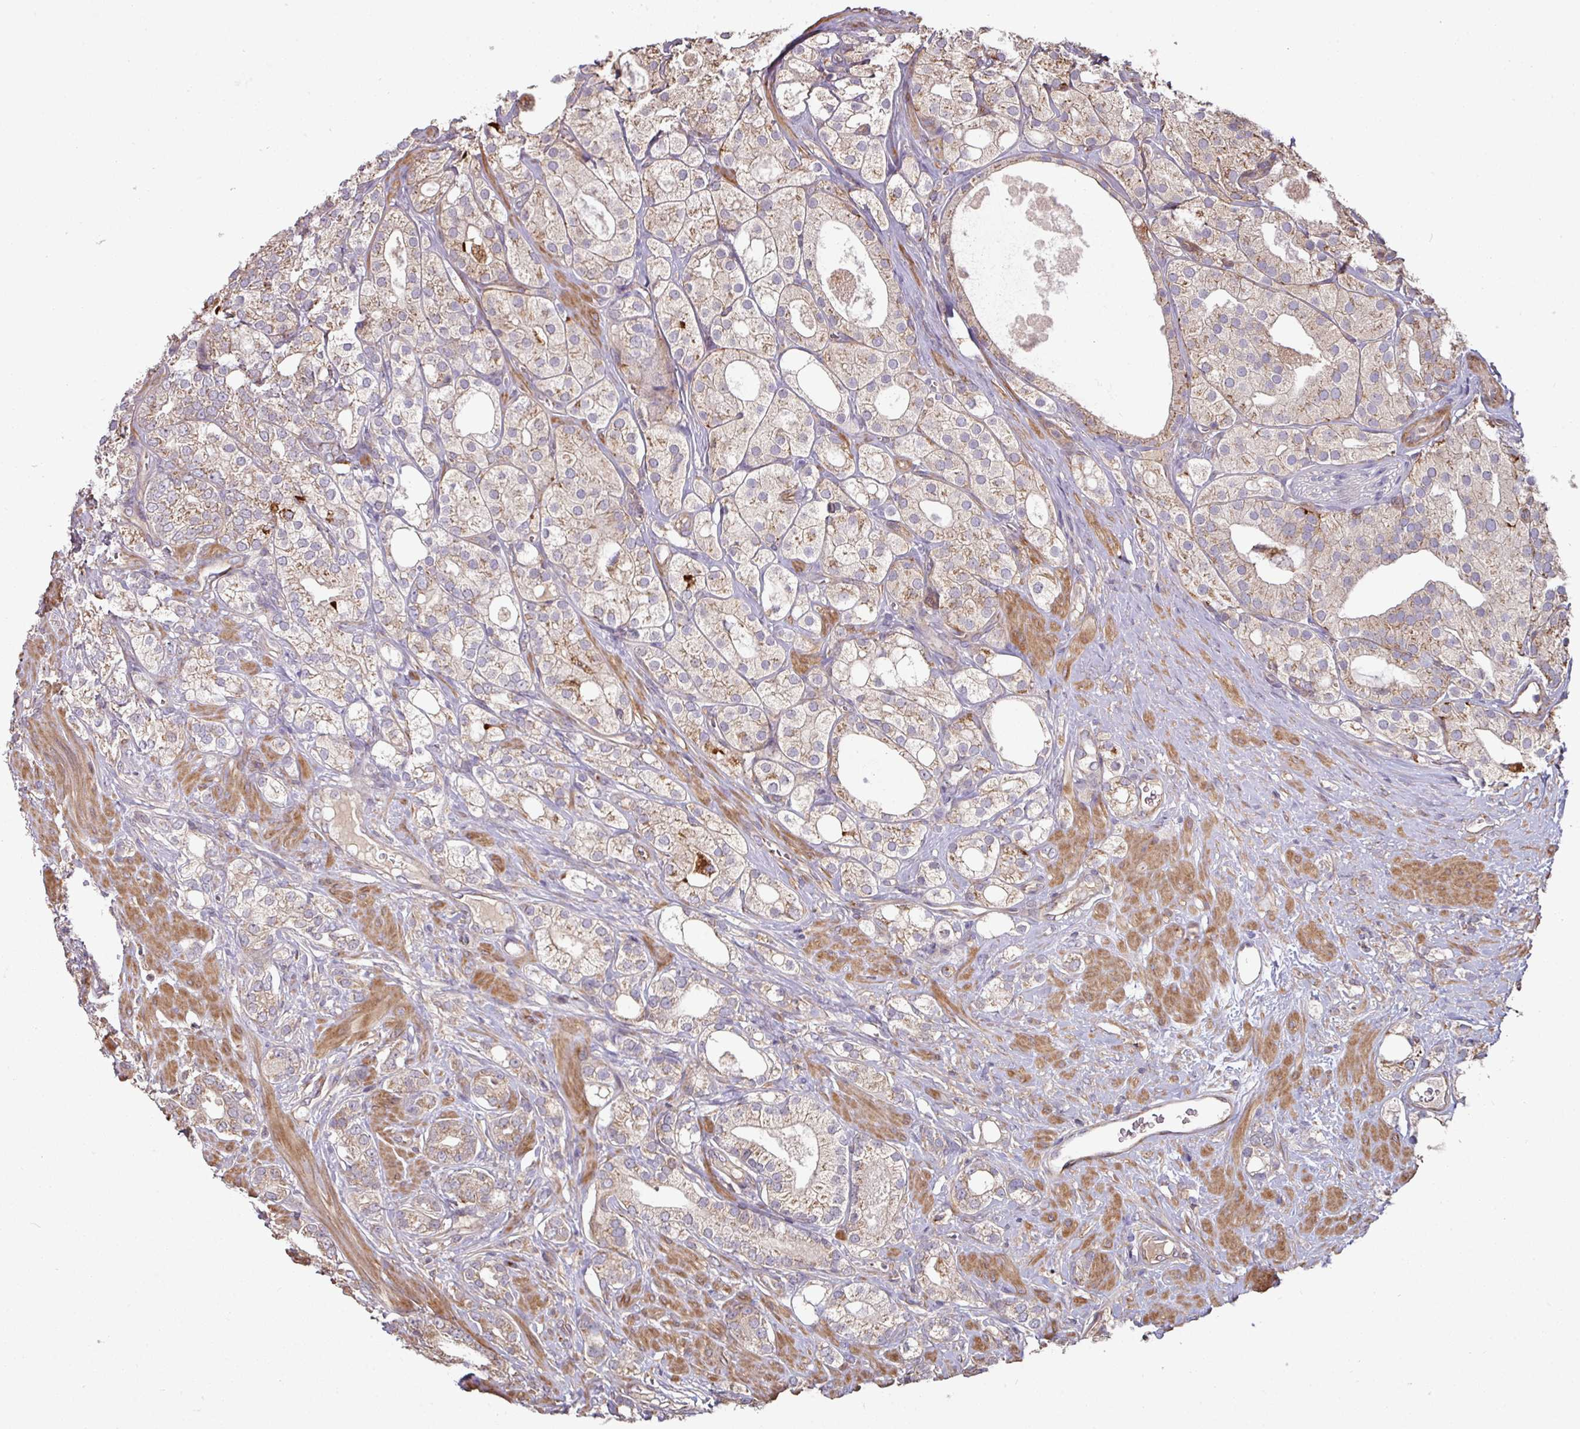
{"staining": {"intensity": "weak", "quantity": ">75%", "location": "cytoplasmic/membranous"}, "tissue": "prostate cancer", "cell_type": "Tumor cells", "image_type": "cancer", "snomed": [{"axis": "morphology", "description": "Adenocarcinoma, High grade"}, {"axis": "topography", "description": "Prostate"}], "caption": "Protein staining of prostate cancer (high-grade adenocarcinoma) tissue displays weak cytoplasmic/membranous expression in about >75% of tumor cells.", "gene": "SIK1", "patient": {"sex": "male", "age": 50}}